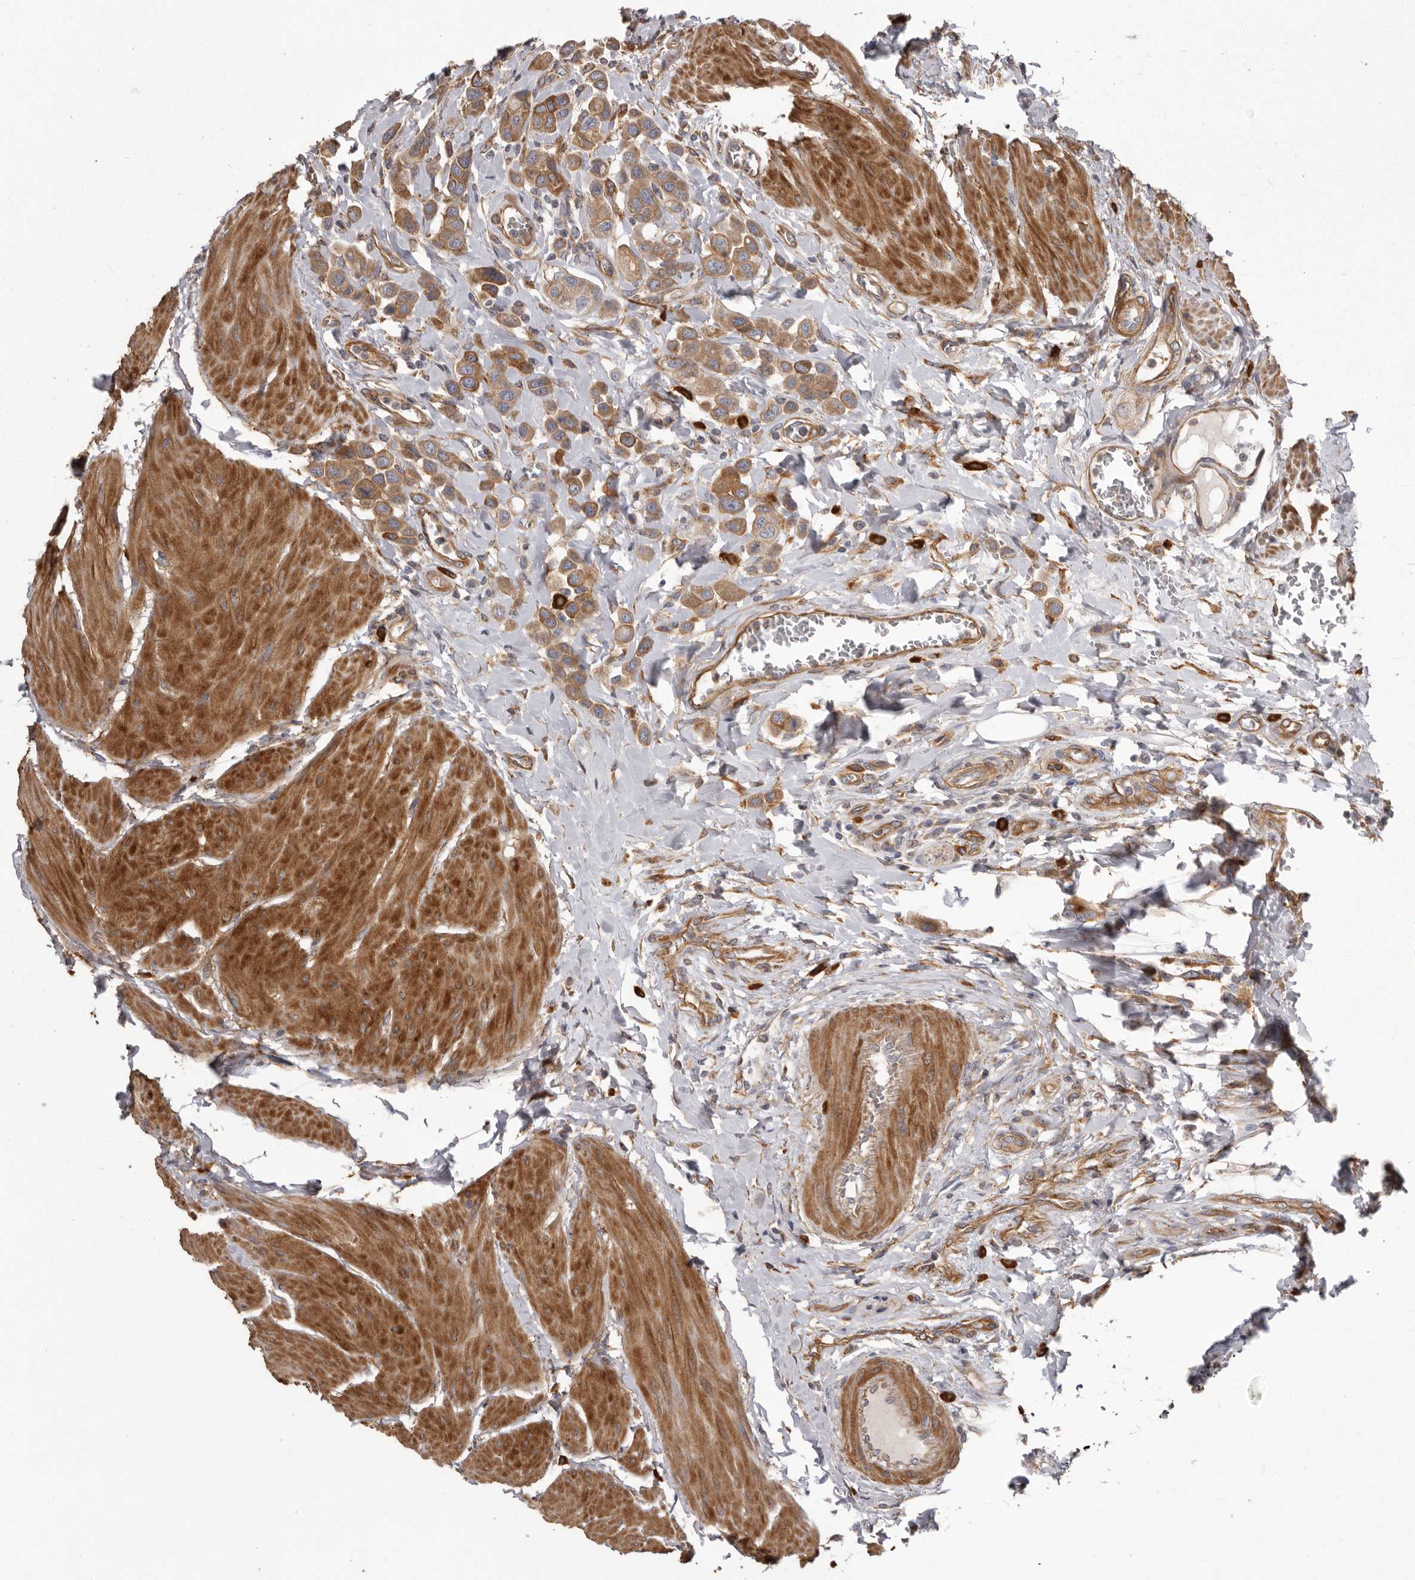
{"staining": {"intensity": "moderate", "quantity": ">75%", "location": "cytoplasmic/membranous"}, "tissue": "urothelial cancer", "cell_type": "Tumor cells", "image_type": "cancer", "snomed": [{"axis": "morphology", "description": "Urothelial carcinoma, High grade"}, {"axis": "topography", "description": "Urinary bladder"}], "caption": "Immunohistochemistry (IHC) (DAB) staining of human urothelial cancer shows moderate cytoplasmic/membranous protein staining in approximately >75% of tumor cells. (brown staining indicates protein expression, while blue staining denotes nuclei).", "gene": "ENAH", "patient": {"sex": "male", "age": 50}}